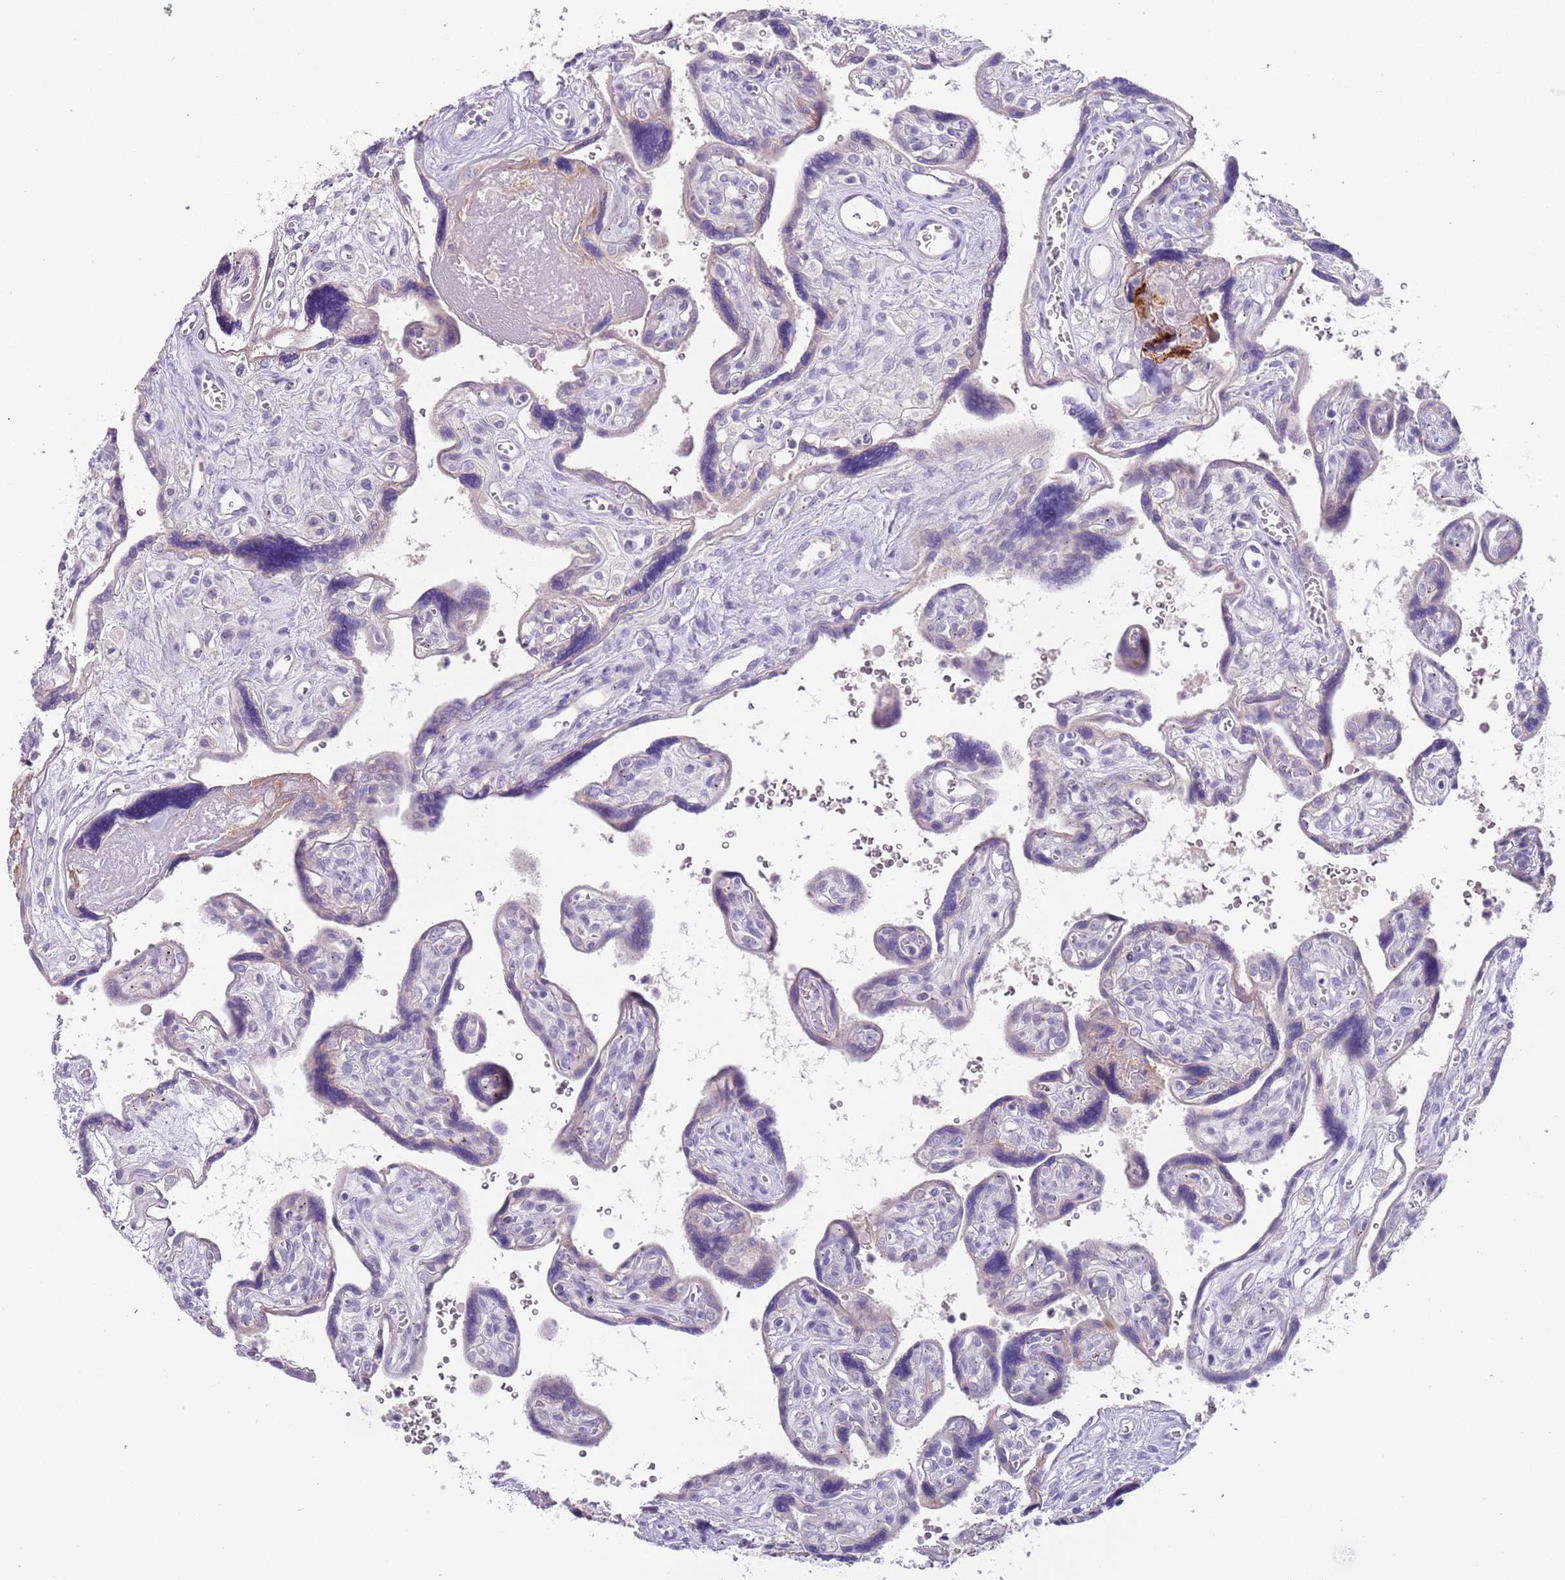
{"staining": {"intensity": "weak", "quantity": "<25%", "location": "cytoplasmic/membranous"}, "tissue": "placenta", "cell_type": "Trophoblastic cells", "image_type": "normal", "snomed": [{"axis": "morphology", "description": "Normal tissue, NOS"}, {"axis": "topography", "description": "Placenta"}], "caption": "High power microscopy micrograph of an immunohistochemistry image of normal placenta, revealing no significant positivity in trophoblastic cells. Brightfield microscopy of immunohistochemistry stained with DAB (brown) and hematoxylin (blue), captured at high magnification.", "gene": "C2CD3", "patient": {"sex": "female", "age": 39}}